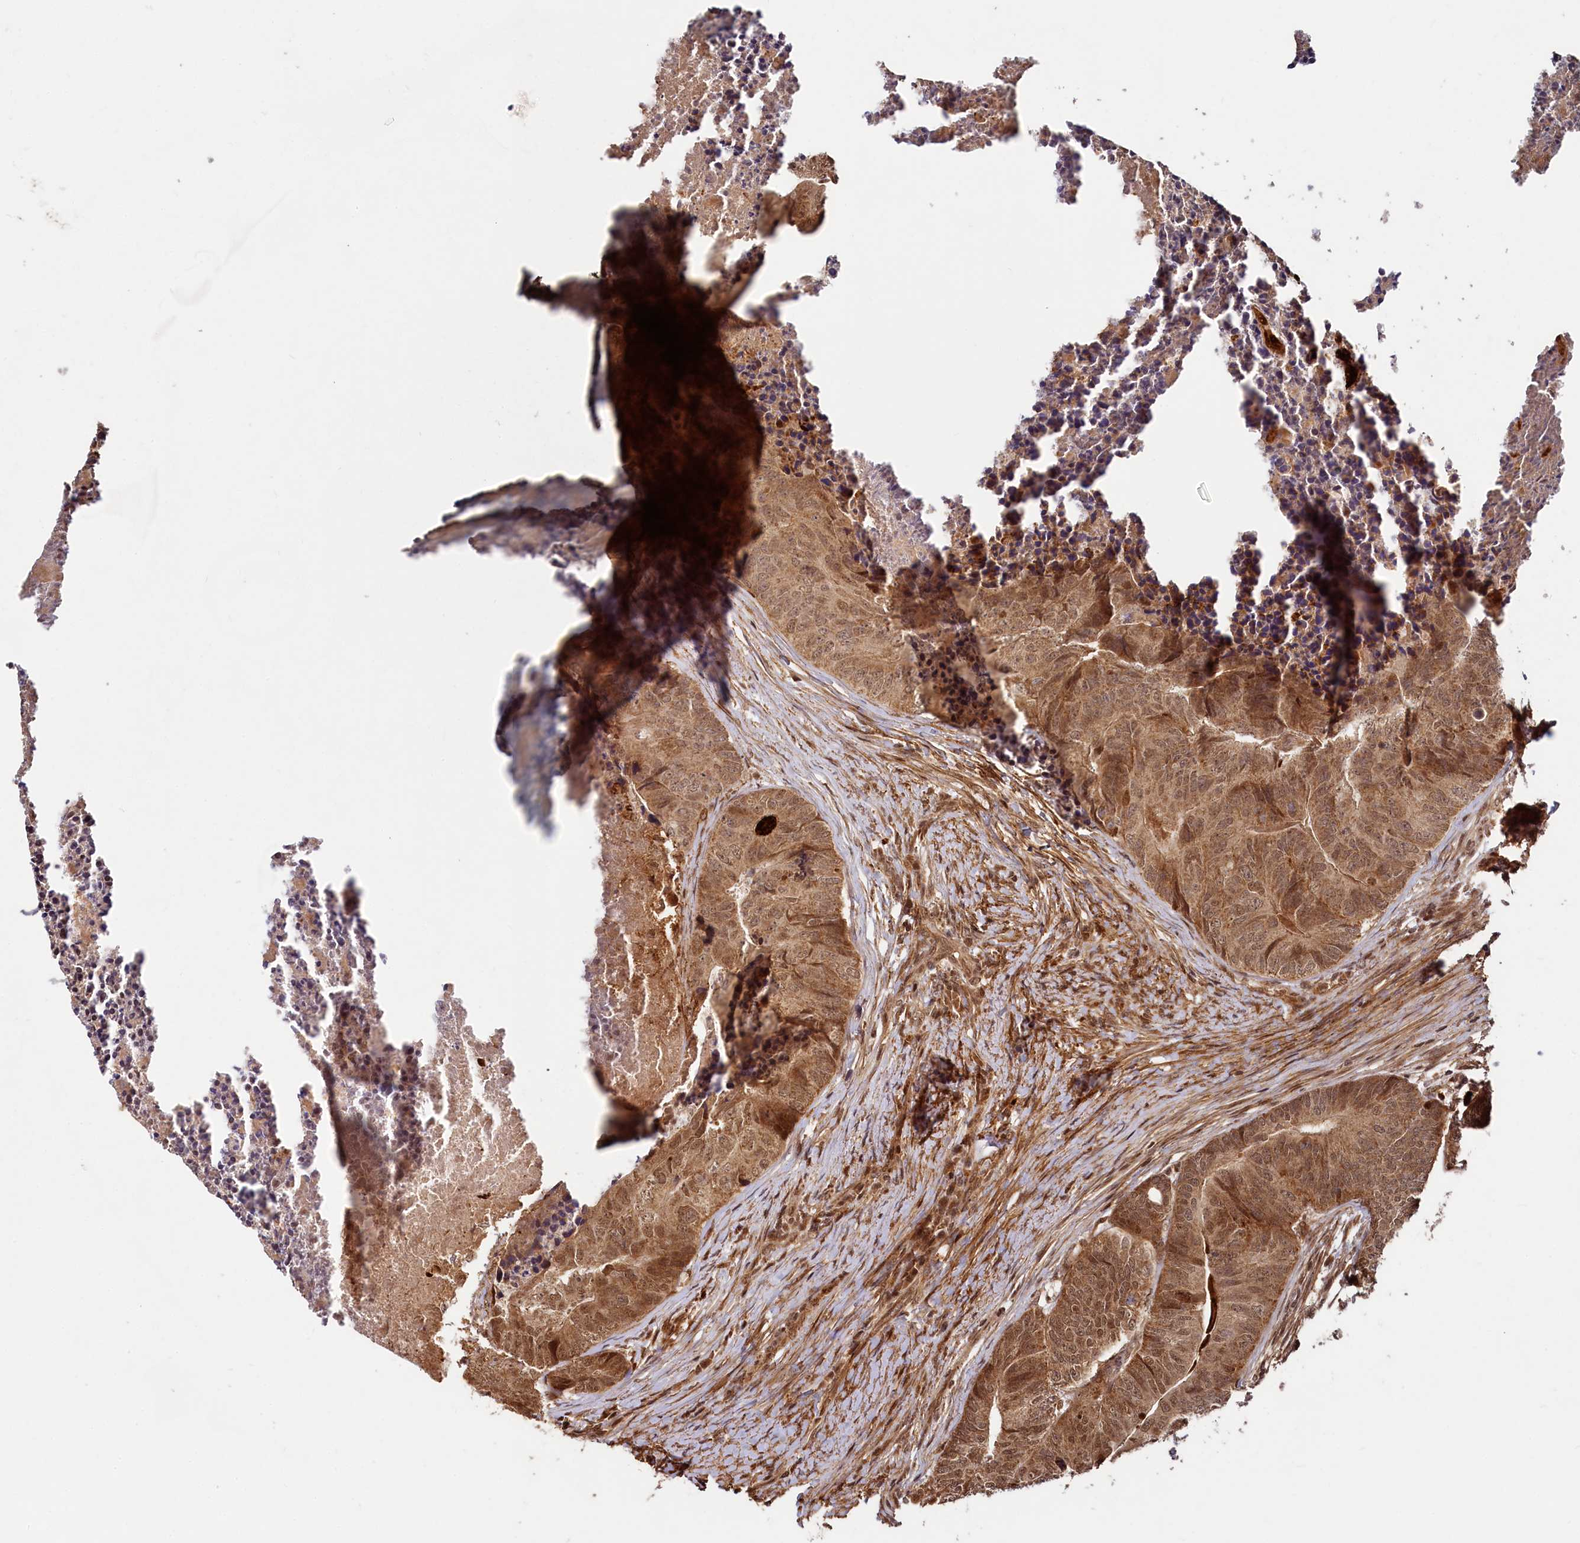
{"staining": {"intensity": "moderate", "quantity": ">75%", "location": "cytoplasmic/membranous,nuclear"}, "tissue": "colorectal cancer", "cell_type": "Tumor cells", "image_type": "cancer", "snomed": [{"axis": "morphology", "description": "Adenocarcinoma, NOS"}, {"axis": "topography", "description": "Colon"}], "caption": "The photomicrograph demonstrates a brown stain indicating the presence of a protein in the cytoplasmic/membranous and nuclear of tumor cells in colorectal cancer (adenocarcinoma).", "gene": "TRIM23", "patient": {"sex": "female", "age": 67}}